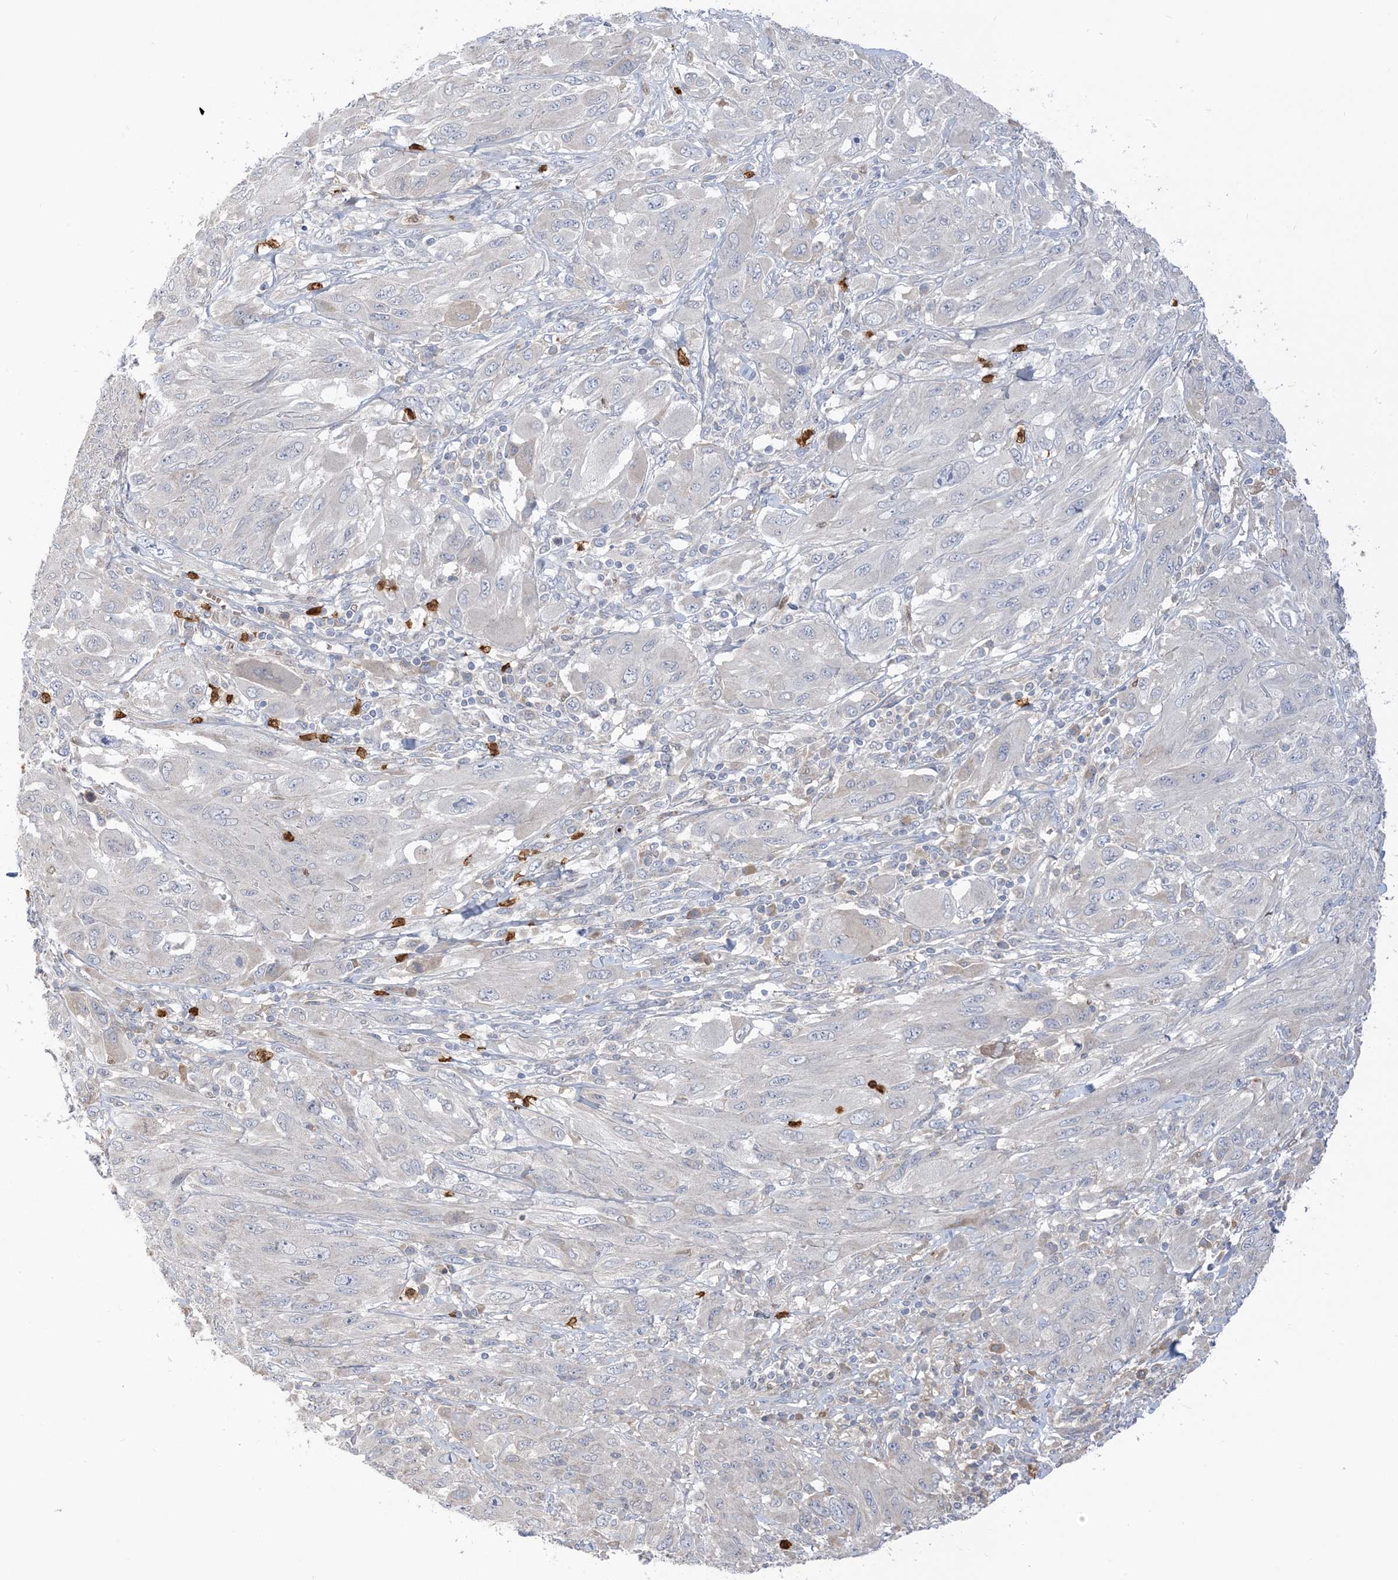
{"staining": {"intensity": "negative", "quantity": "none", "location": "none"}, "tissue": "melanoma", "cell_type": "Tumor cells", "image_type": "cancer", "snomed": [{"axis": "morphology", "description": "Malignant melanoma, NOS"}, {"axis": "topography", "description": "Skin"}], "caption": "Histopathology image shows no protein expression in tumor cells of malignant melanoma tissue.", "gene": "DPP9", "patient": {"sex": "female", "age": 91}}